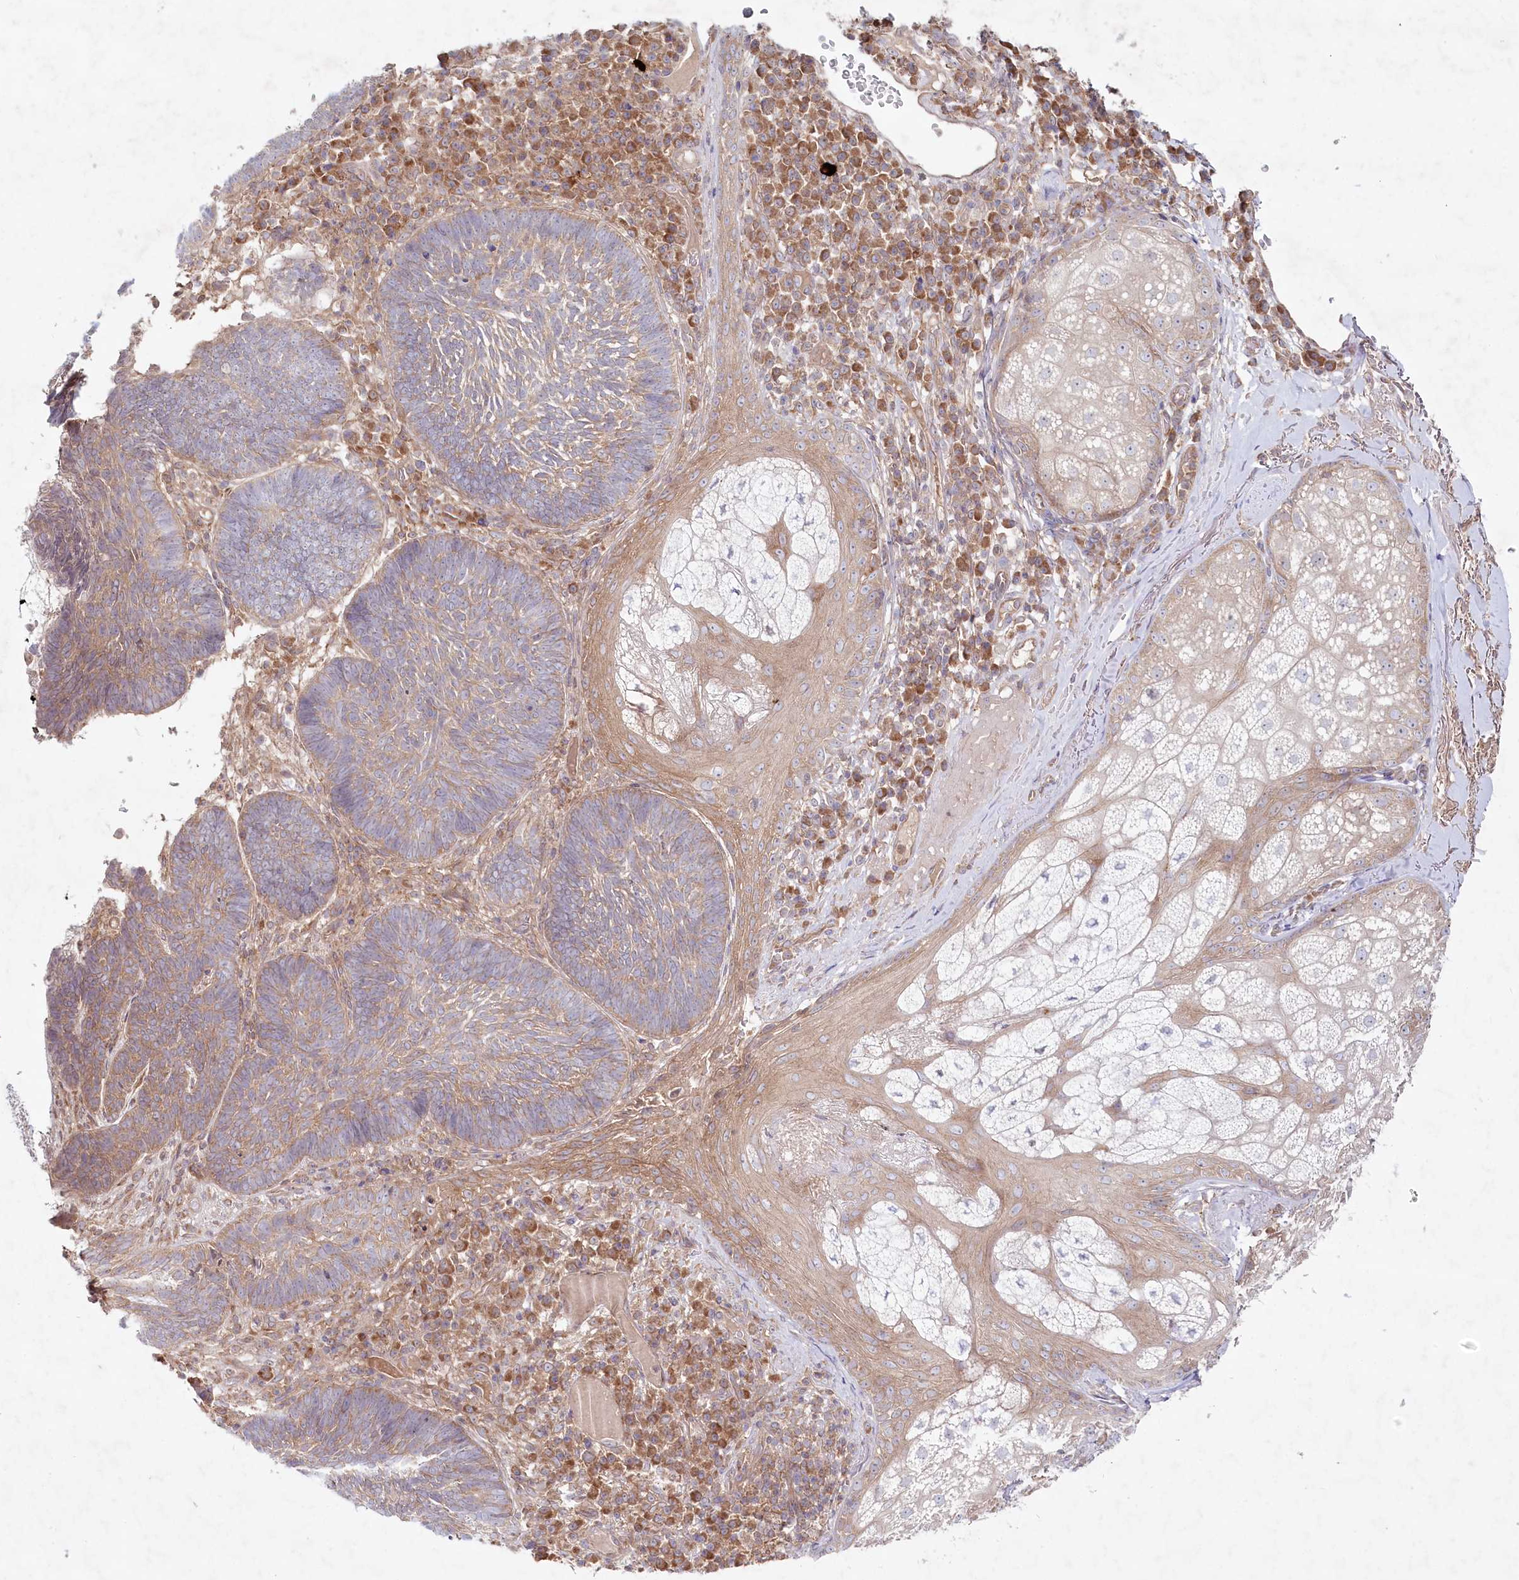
{"staining": {"intensity": "moderate", "quantity": "25%-75%", "location": "cytoplasmic/membranous"}, "tissue": "skin cancer", "cell_type": "Tumor cells", "image_type": "cancer", "snomed": [{"axis": "morphology", "description": "Basal cell carcinoma"}, {"axis": "topography", "description": "Skin"}], "caption": "Immunohistochemical staining of human skin basal cell carcinoma displays medium levels of moderate cytoplasmic/membranous expression in about 25%-75% of tumor cells.", "gene": "TNIP1", "patient": {"sex": "male", "age": 88}}